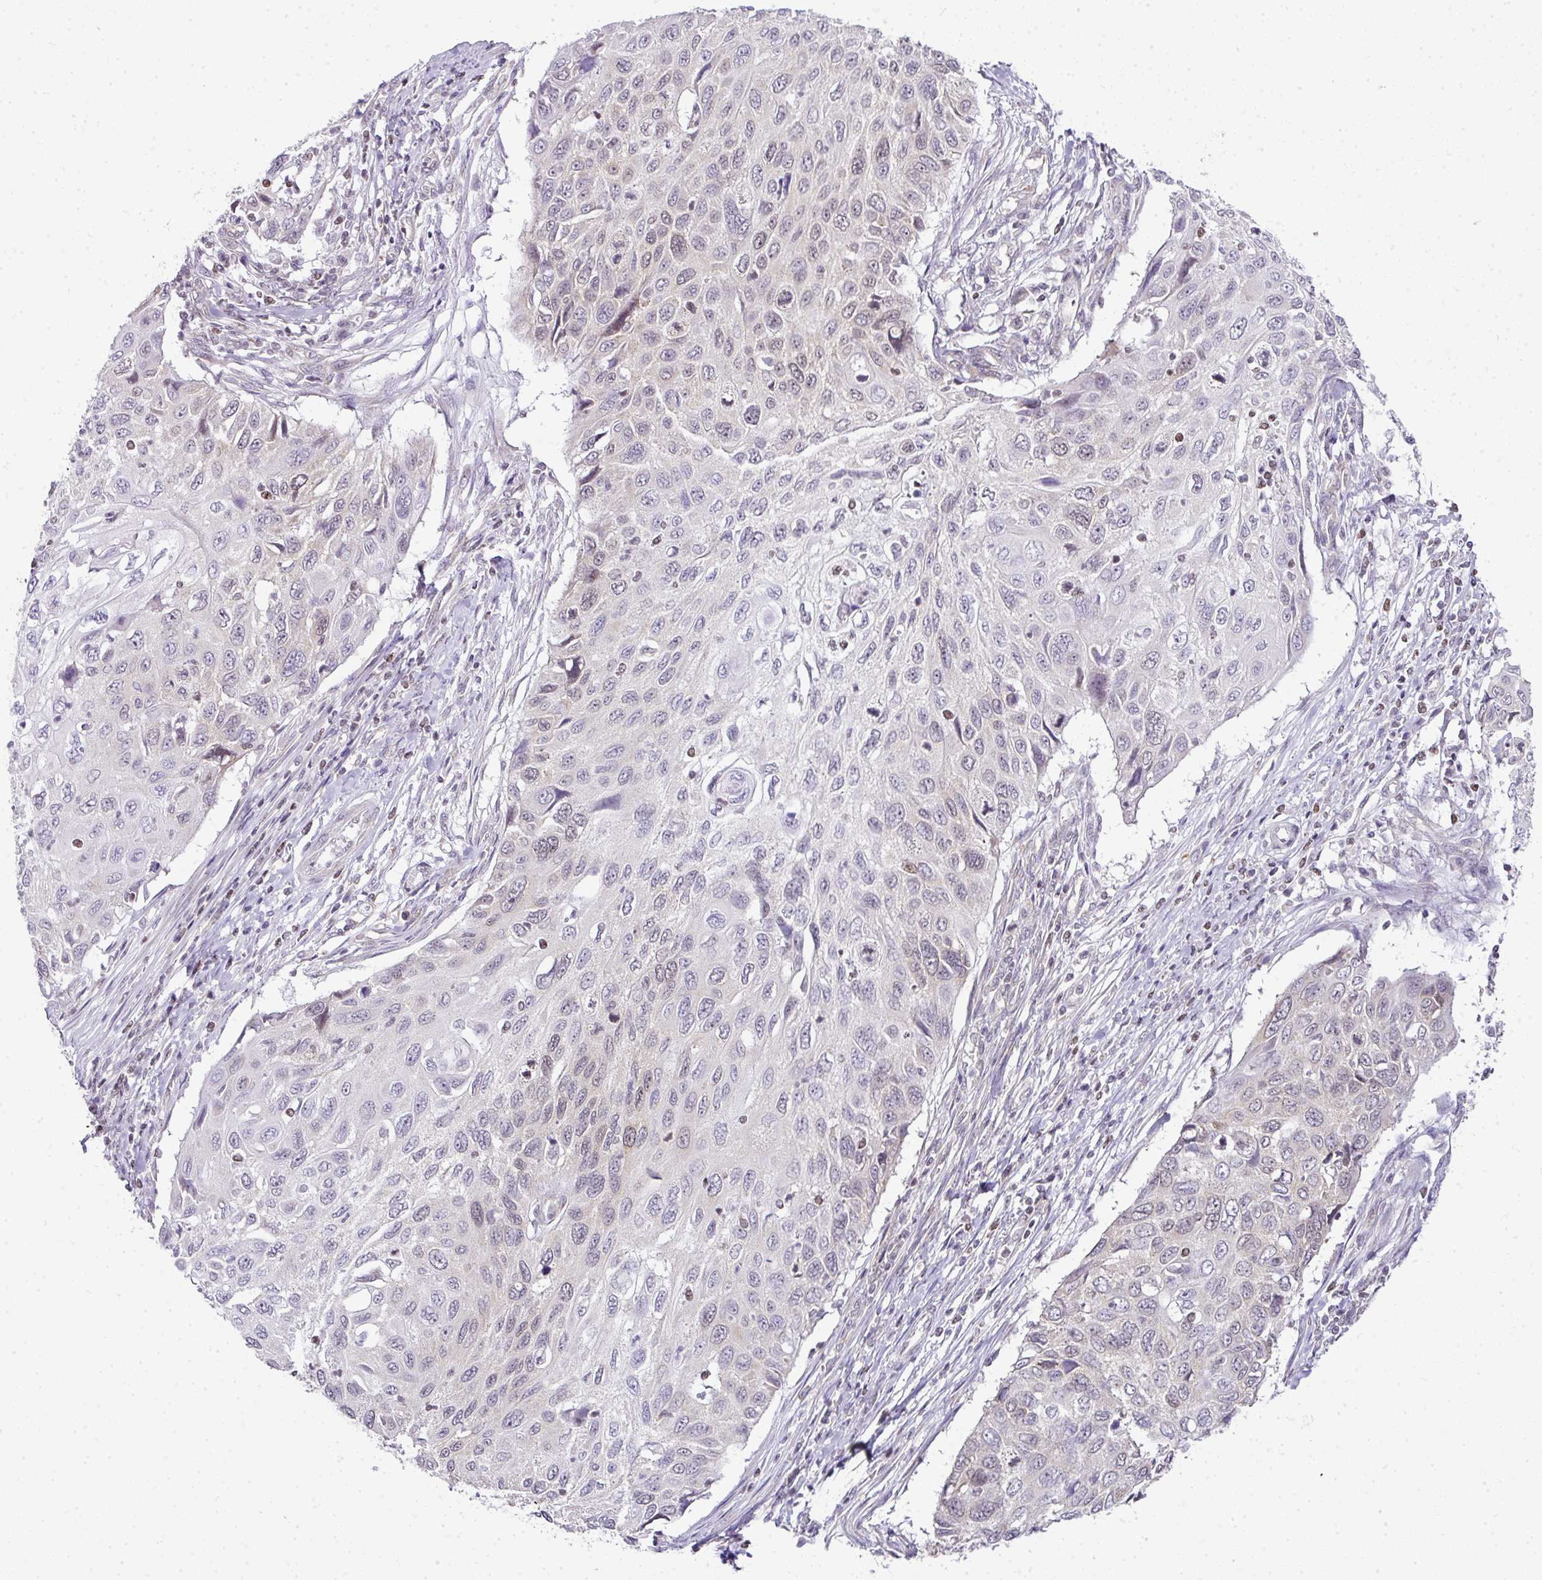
{"staining": {"intensity": "negative", "quantity": "none", "location": "none"}, "tissue": "cervical cancer", "cell_type": "Tumor cells", "image_type": "cancer", "snomed": [{"axis": "morphology", "description": "Squamous cell carcinoma, NOS"}, {"axis": "topography", "description": "Cervix"}], "caption": "Immunohistochemistry histopathology image of neoplastic tissue: cervical squamous cell carcinoma stained with DAB (3,3'-diaminobenzidine) displays no significant protein staining in tumor cells.", "gene": "FAM32A", "patient": {"sex": "female", "age": 70}}